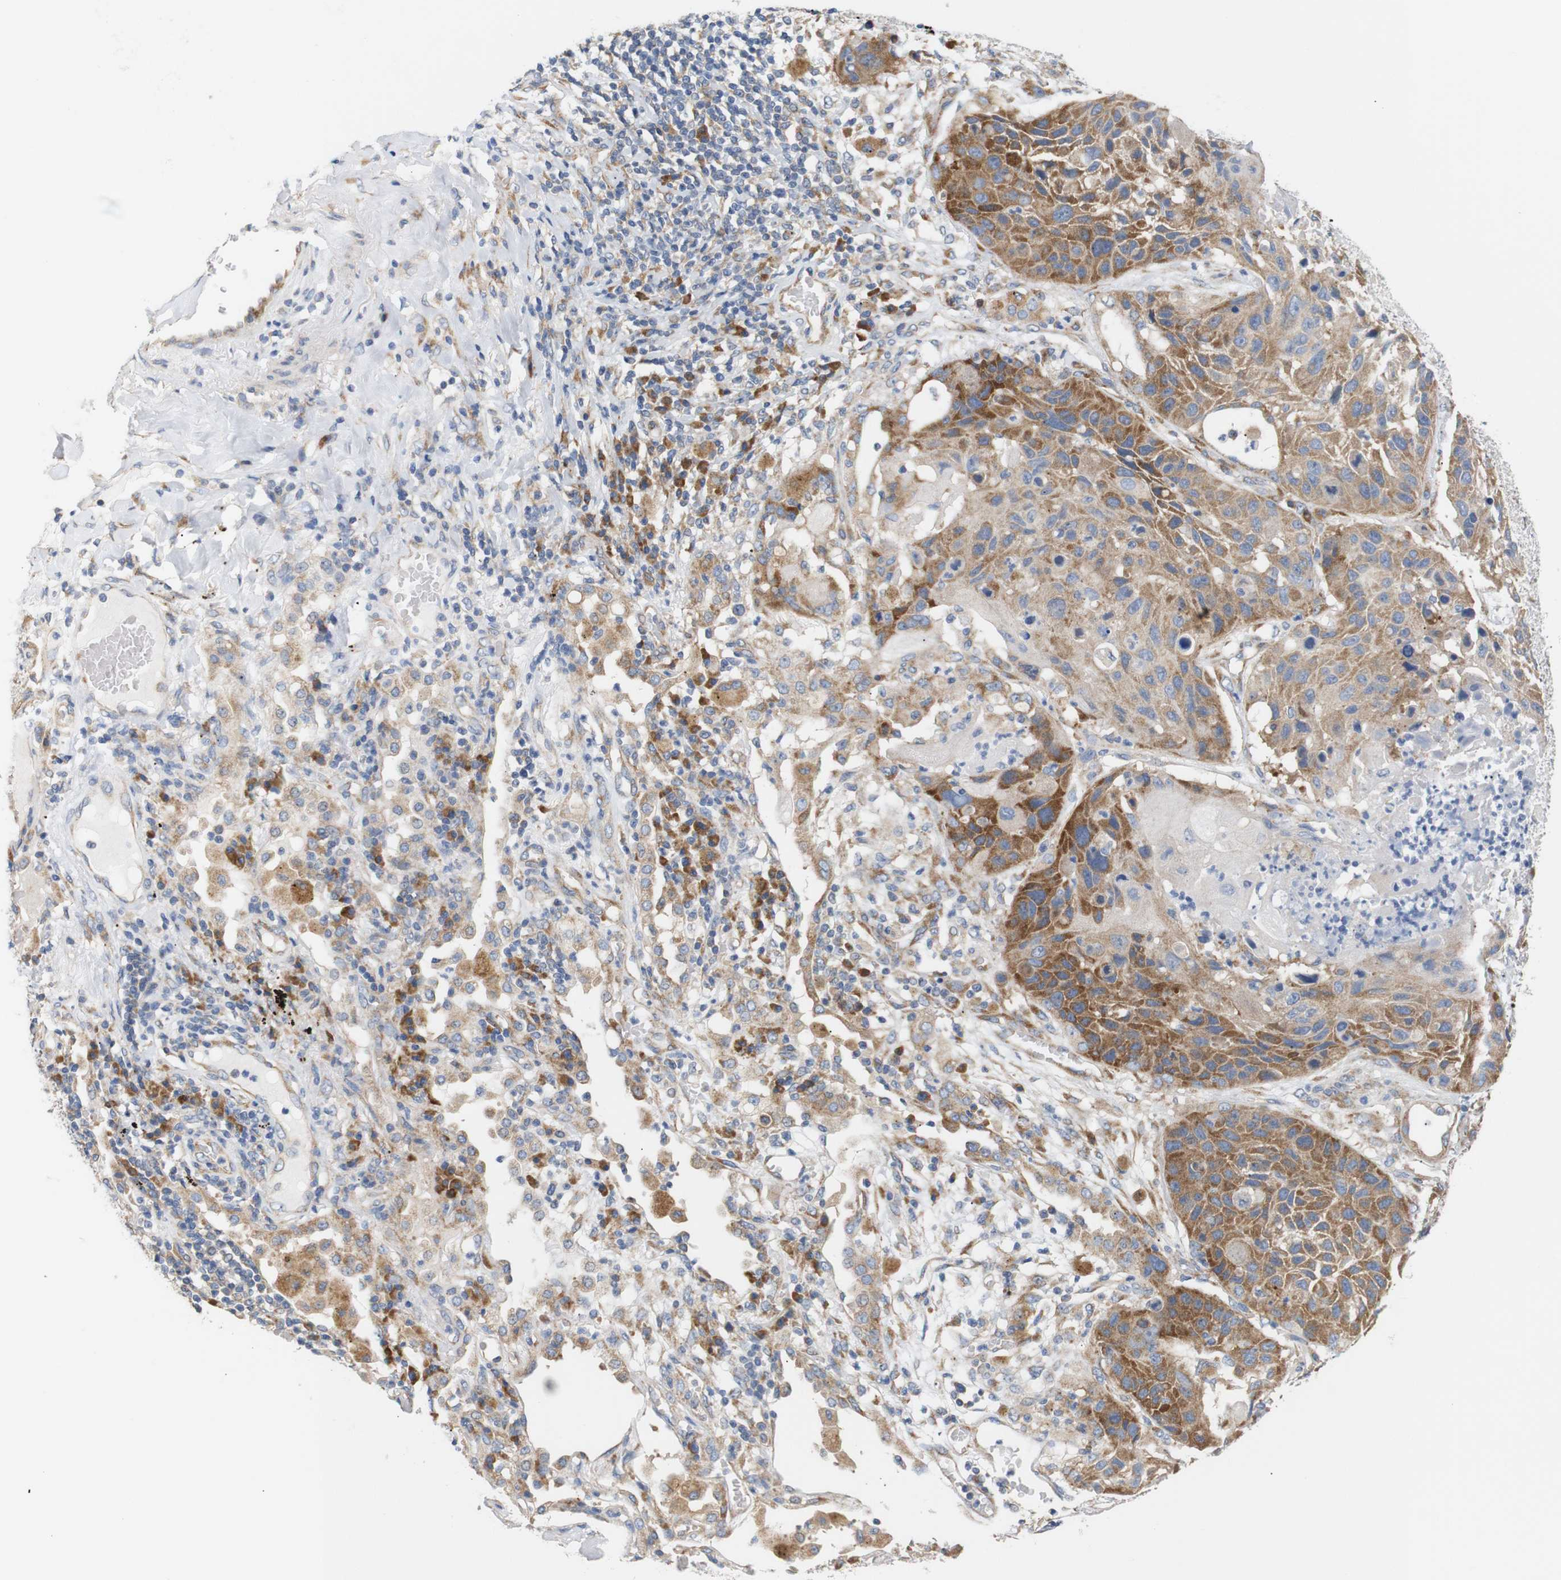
{"staining": {"intensity": "strong", "quantity": ">75%", "location": "cytoplasmic/membranous"}, "tissue": "lung cancer", "cell_type": "Tumor cells", "image_type": "cancer", "snomed": [{"axis": "morphology", "description": "Squamous cell carcinoma, NOS"}, {"axis": "topography", "description": "Lung"}], "caption": "Human lung cancer stained with a brown dye exhibits strong cytoplasmic/membranous positive expression in approximately >75% of tumor cells.", "gene": "TRIM5", "patient": {"sex": "male", "age": 57}}